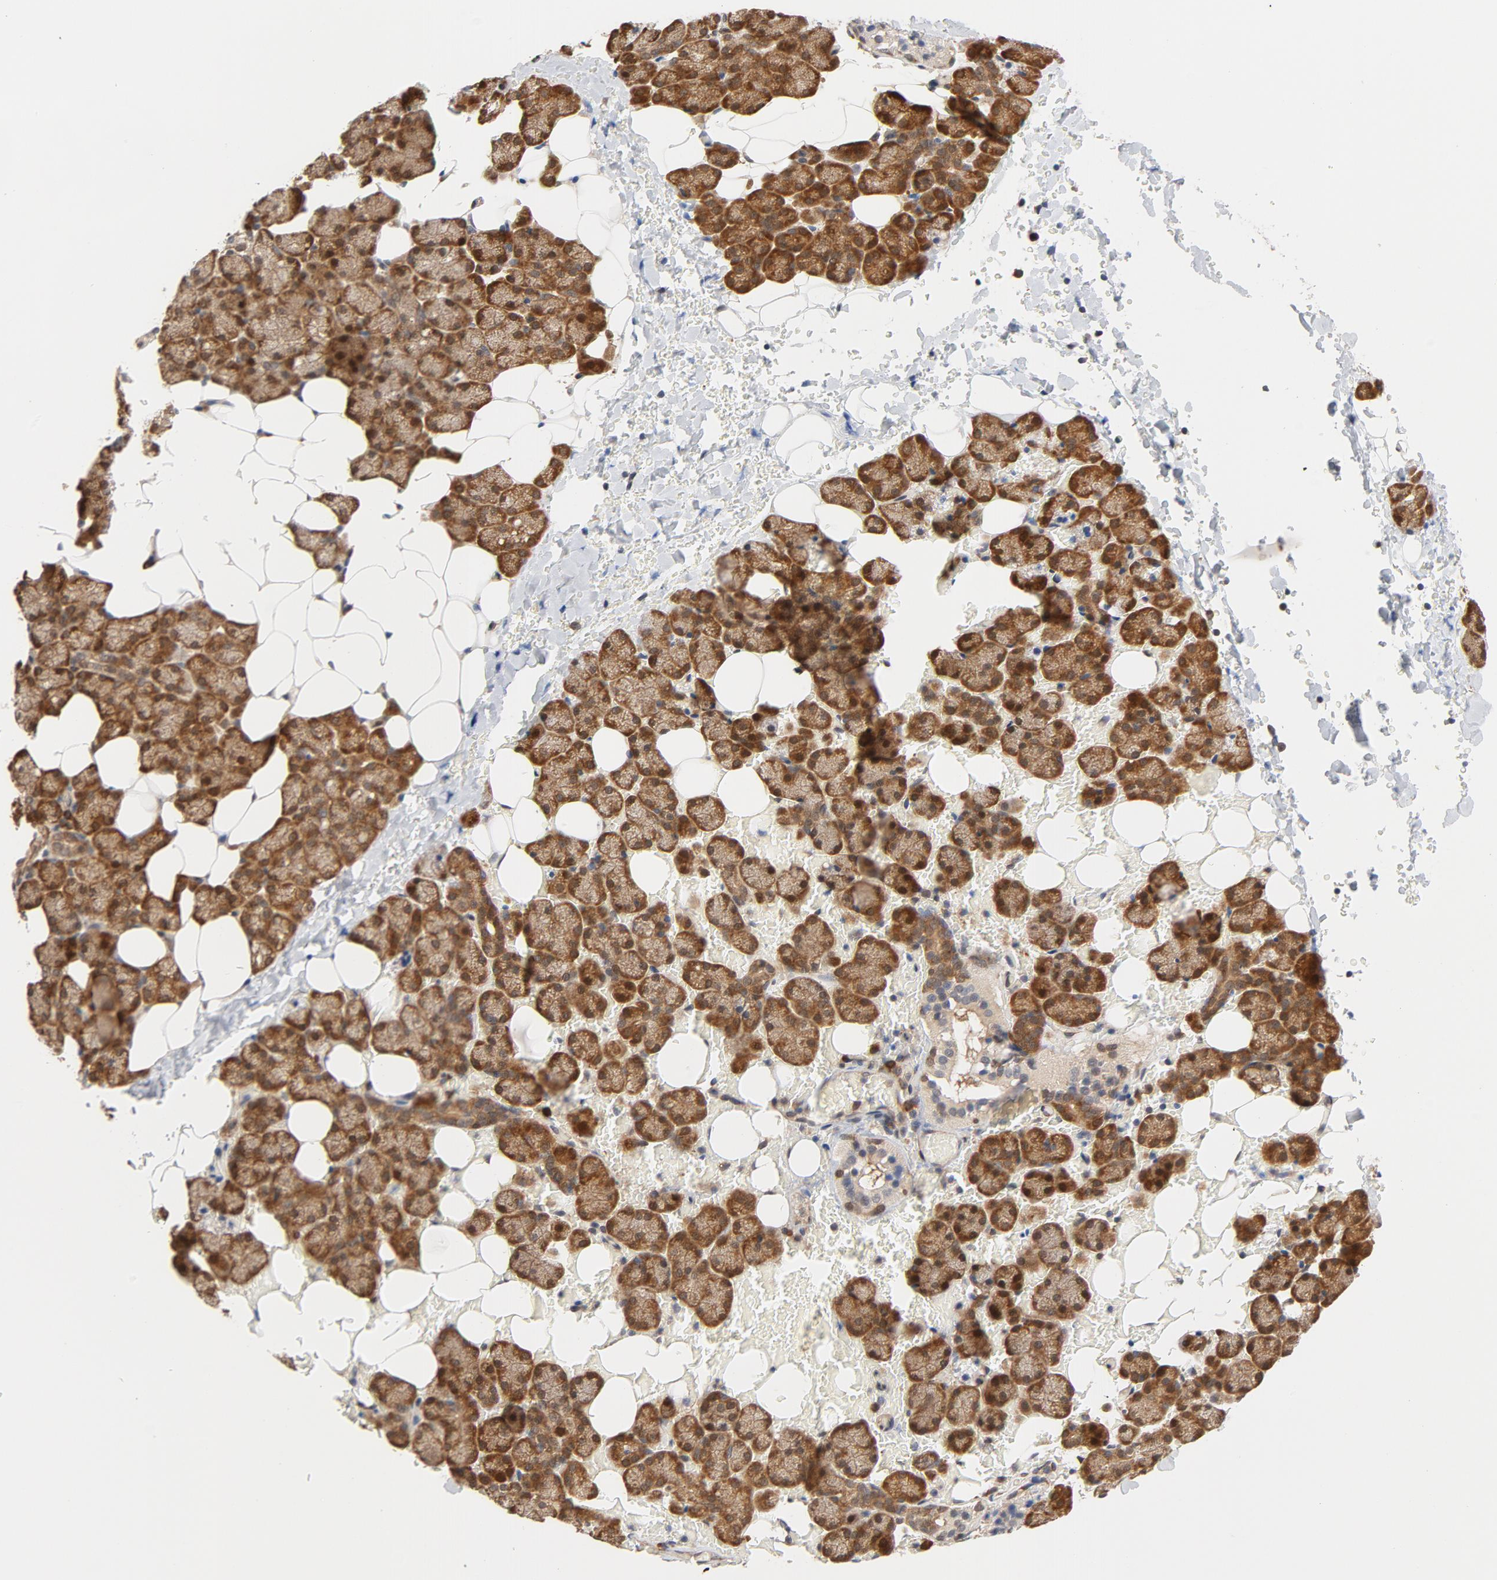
{"staining": {"intensity": "moderate", "quantity": ">75%", "location": "cytoplasmic/membranous,nuclear"}, "tissue": "salivary gland", "cell_type": "Glandular cells", "image_type": "normal", "snomed": [{"axis": "morphology", "description": "Normal tissue, NOS"}, {"axis": "topography", "description": "Lymph node"}, {"axis": "topography", "description": "Salivary gland"}], "caption": "The photomicrograph reveals staining of normal salivary gland, revealing moderate cytoplasmic/membranous,nuclear protein expression (brown color) within glandular cells. Using DAB (3,3'-diaminobenzidine) (brown) and hematoxylin (blue) stains, captured at high magnification using brightfield microscopy.", "gene": "EIF4E", "patient": {"sex": "male", "age": 8}}